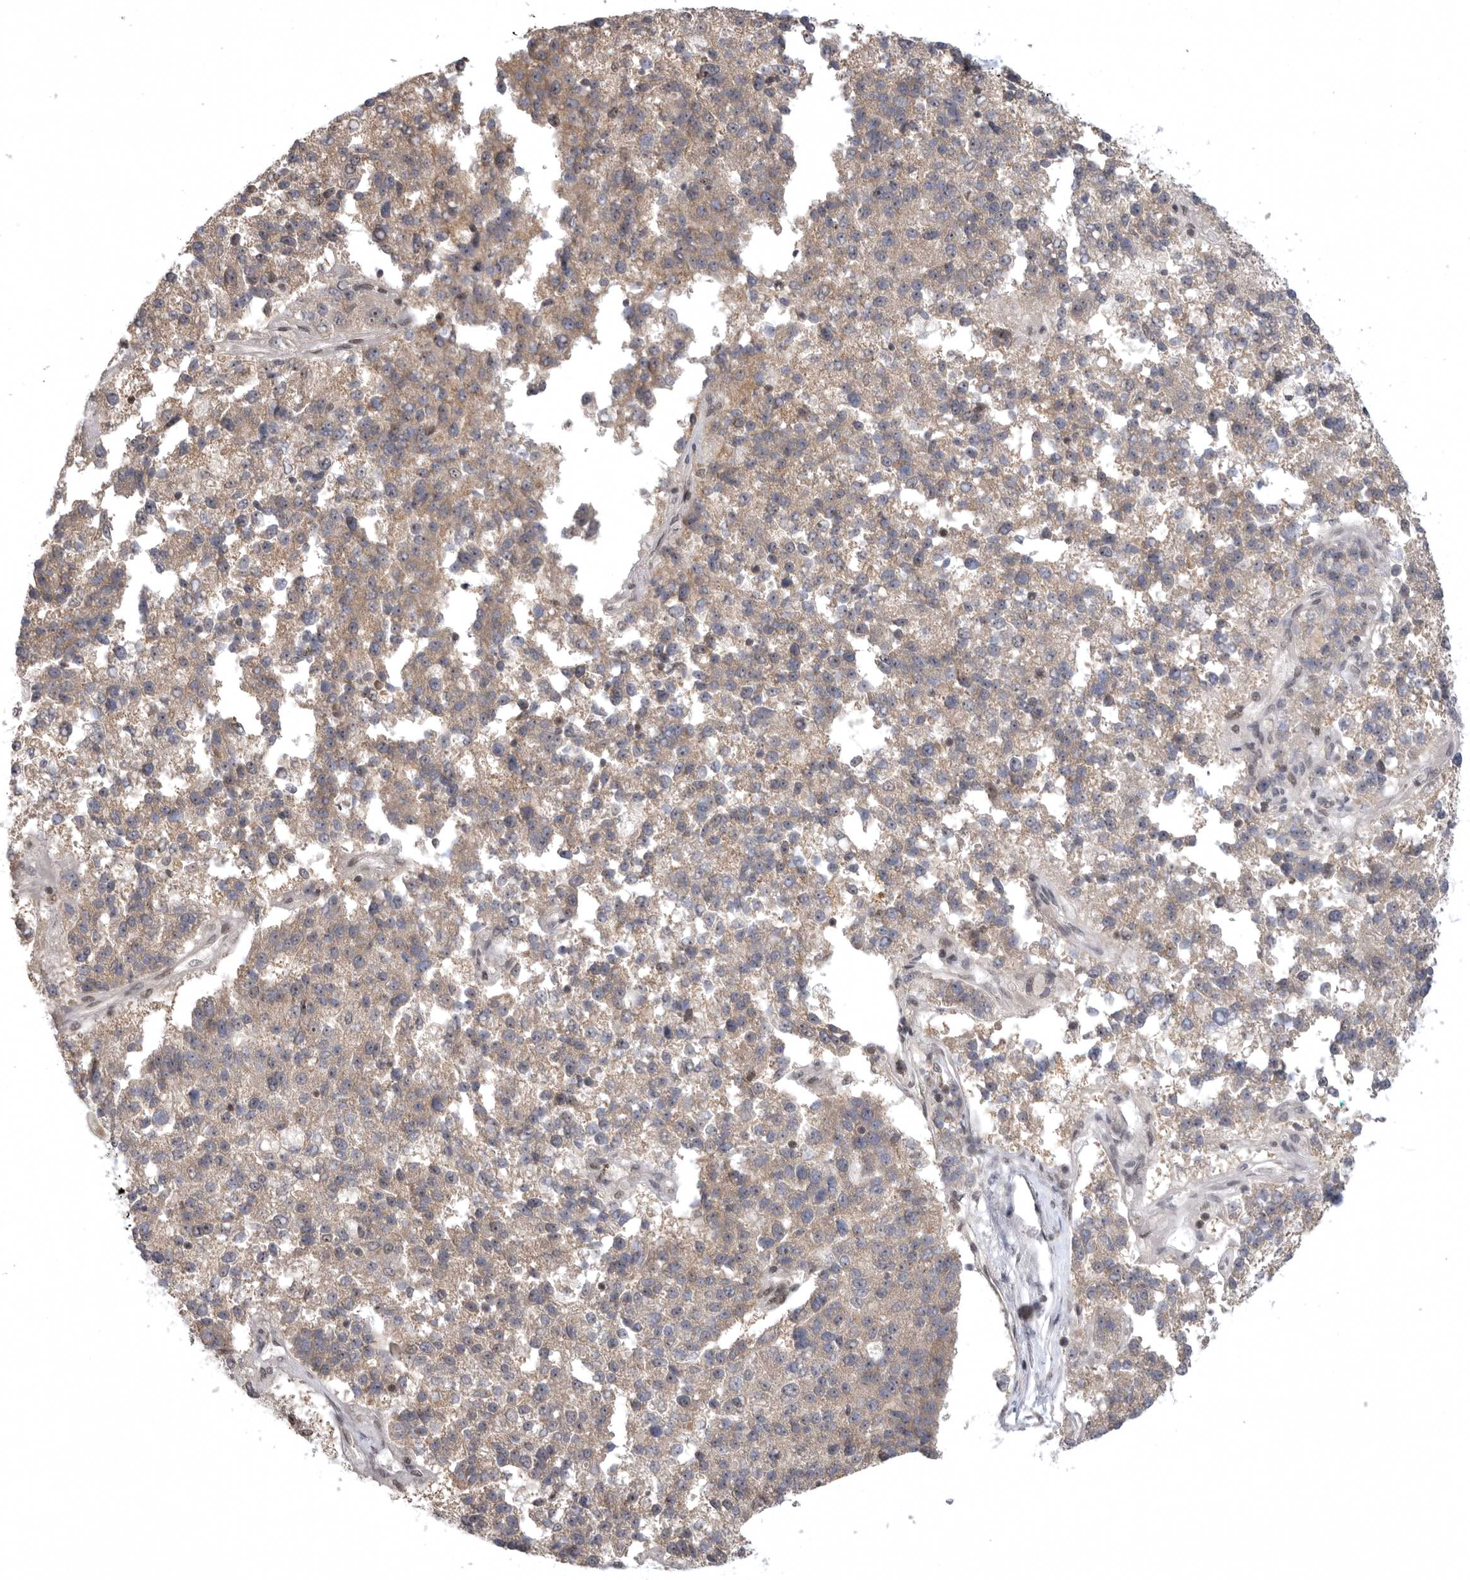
{"staining": {"intensity": "weak", "quantity": "25%-75%", "location": "cytoplasmic/membranous"}, "tissue": "pancreatic cancer", "cell_type": "Tumor cells", "image_type": "cancer", "snomed": [{"axis": "morphology", "description": "Adenocarcinoma, NOS"}, {"axis": "topography", "description": "Pancreas"}], "caption": "Adenocarcinoma (pancreatic) stained with DAB (3,3'-diaminobenzidine) immunohistochemistry (IHC) demonstrates low levels of weak cytoplasmic/membranous expression in approximately 25%-75% of tumor cells.", "gene": "ZNF830", "patient": {"sex": "female", "age": 61}}